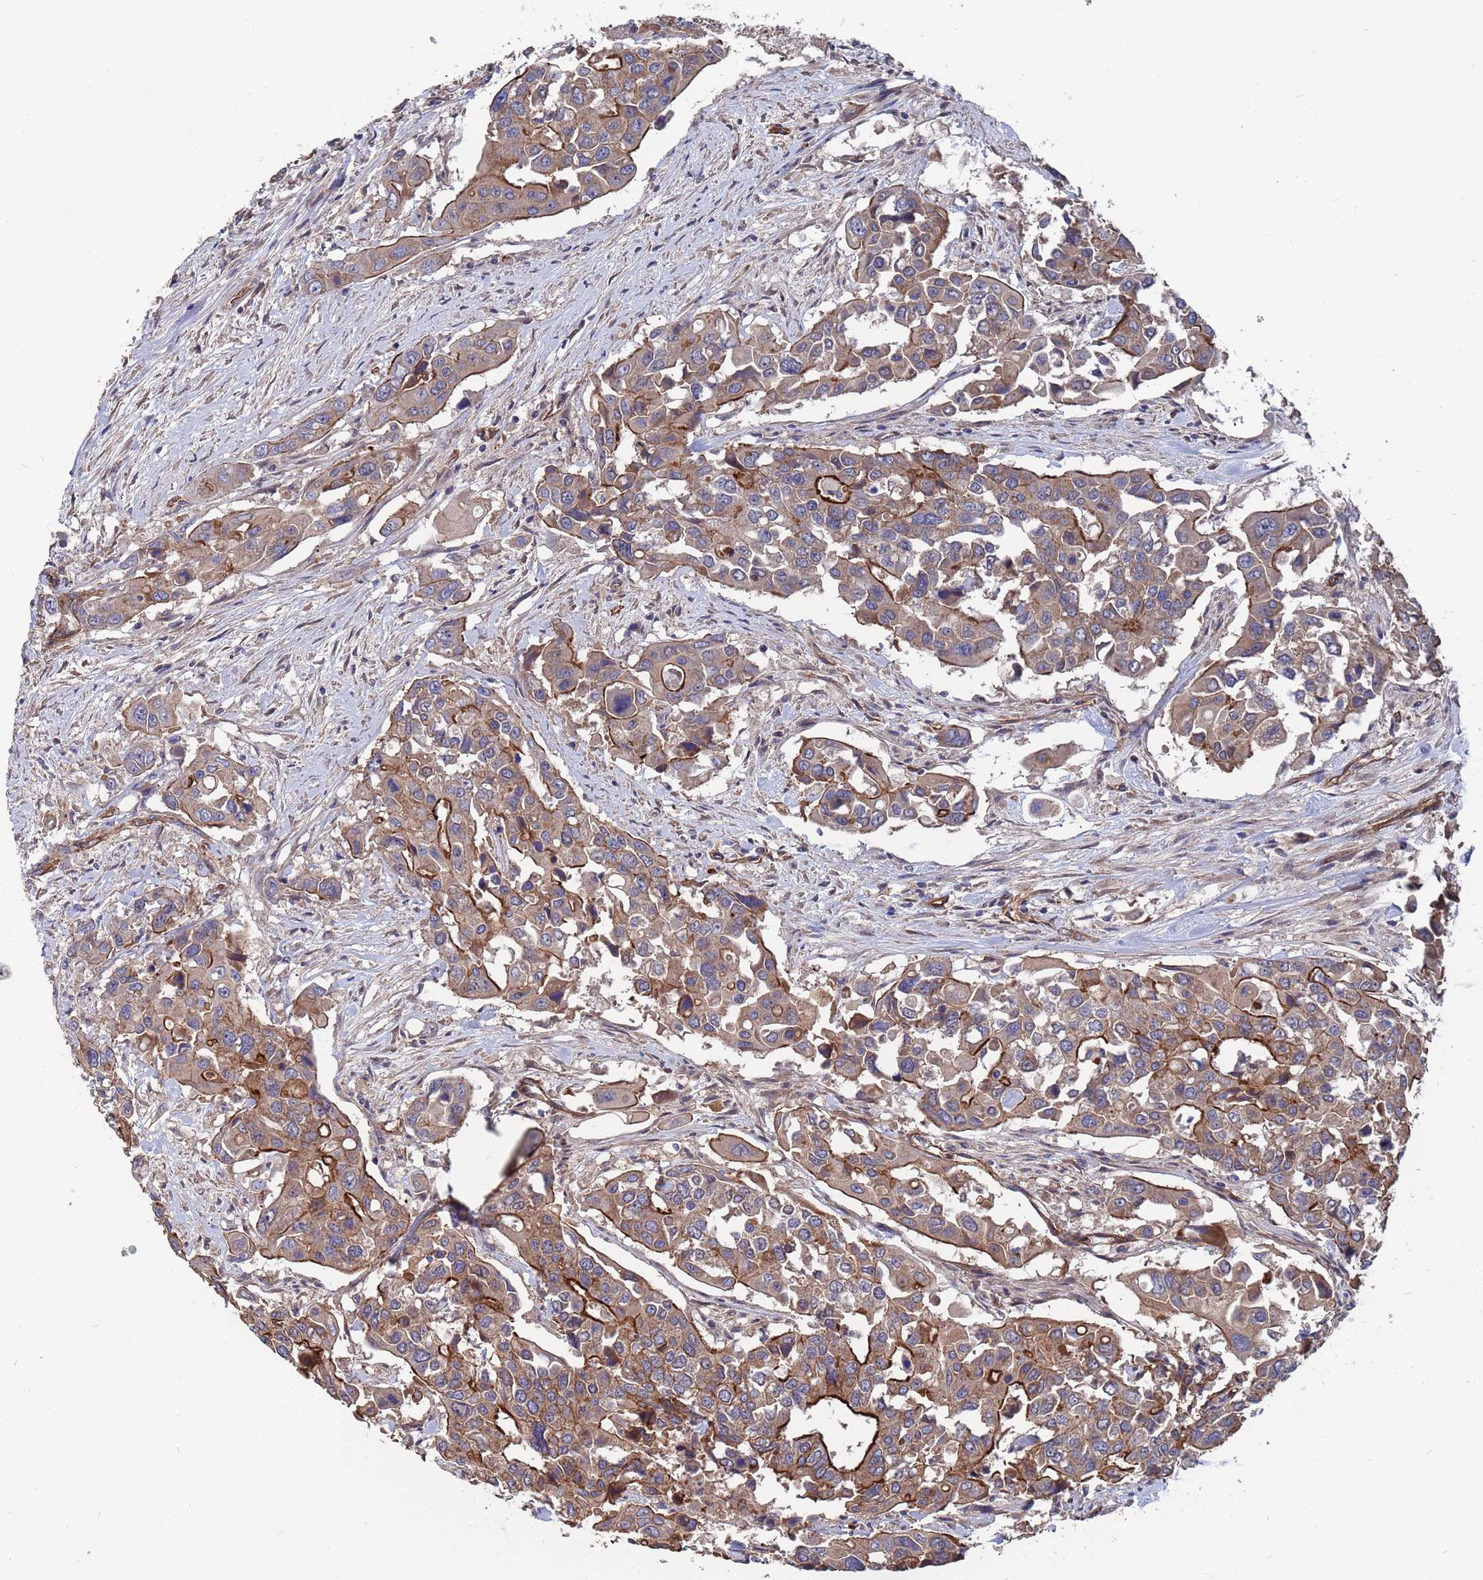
{"staining": {"intensity": "moderate", "quantity": ">75%", "location": "cytoplasmic/membranous"}, "tissue": "colorectal cancer", "cell_type": "Tumor cells", "image_type": "cancer", "snomed": [{"axis": "morphology", "description": "Adenocarcinoma, NOS"}, {"axis": "topography", "description": "Colon"}], "caption": "This is a photomicrograph of immunohistochemistry (IHC) staining of colorectal adenocarcinoma, which shows moderate expression in the cytoplasmic/membranous of tumor cells.", "gene": "NDUFAF6", "patient": {"sex": "male", "age": 77}}